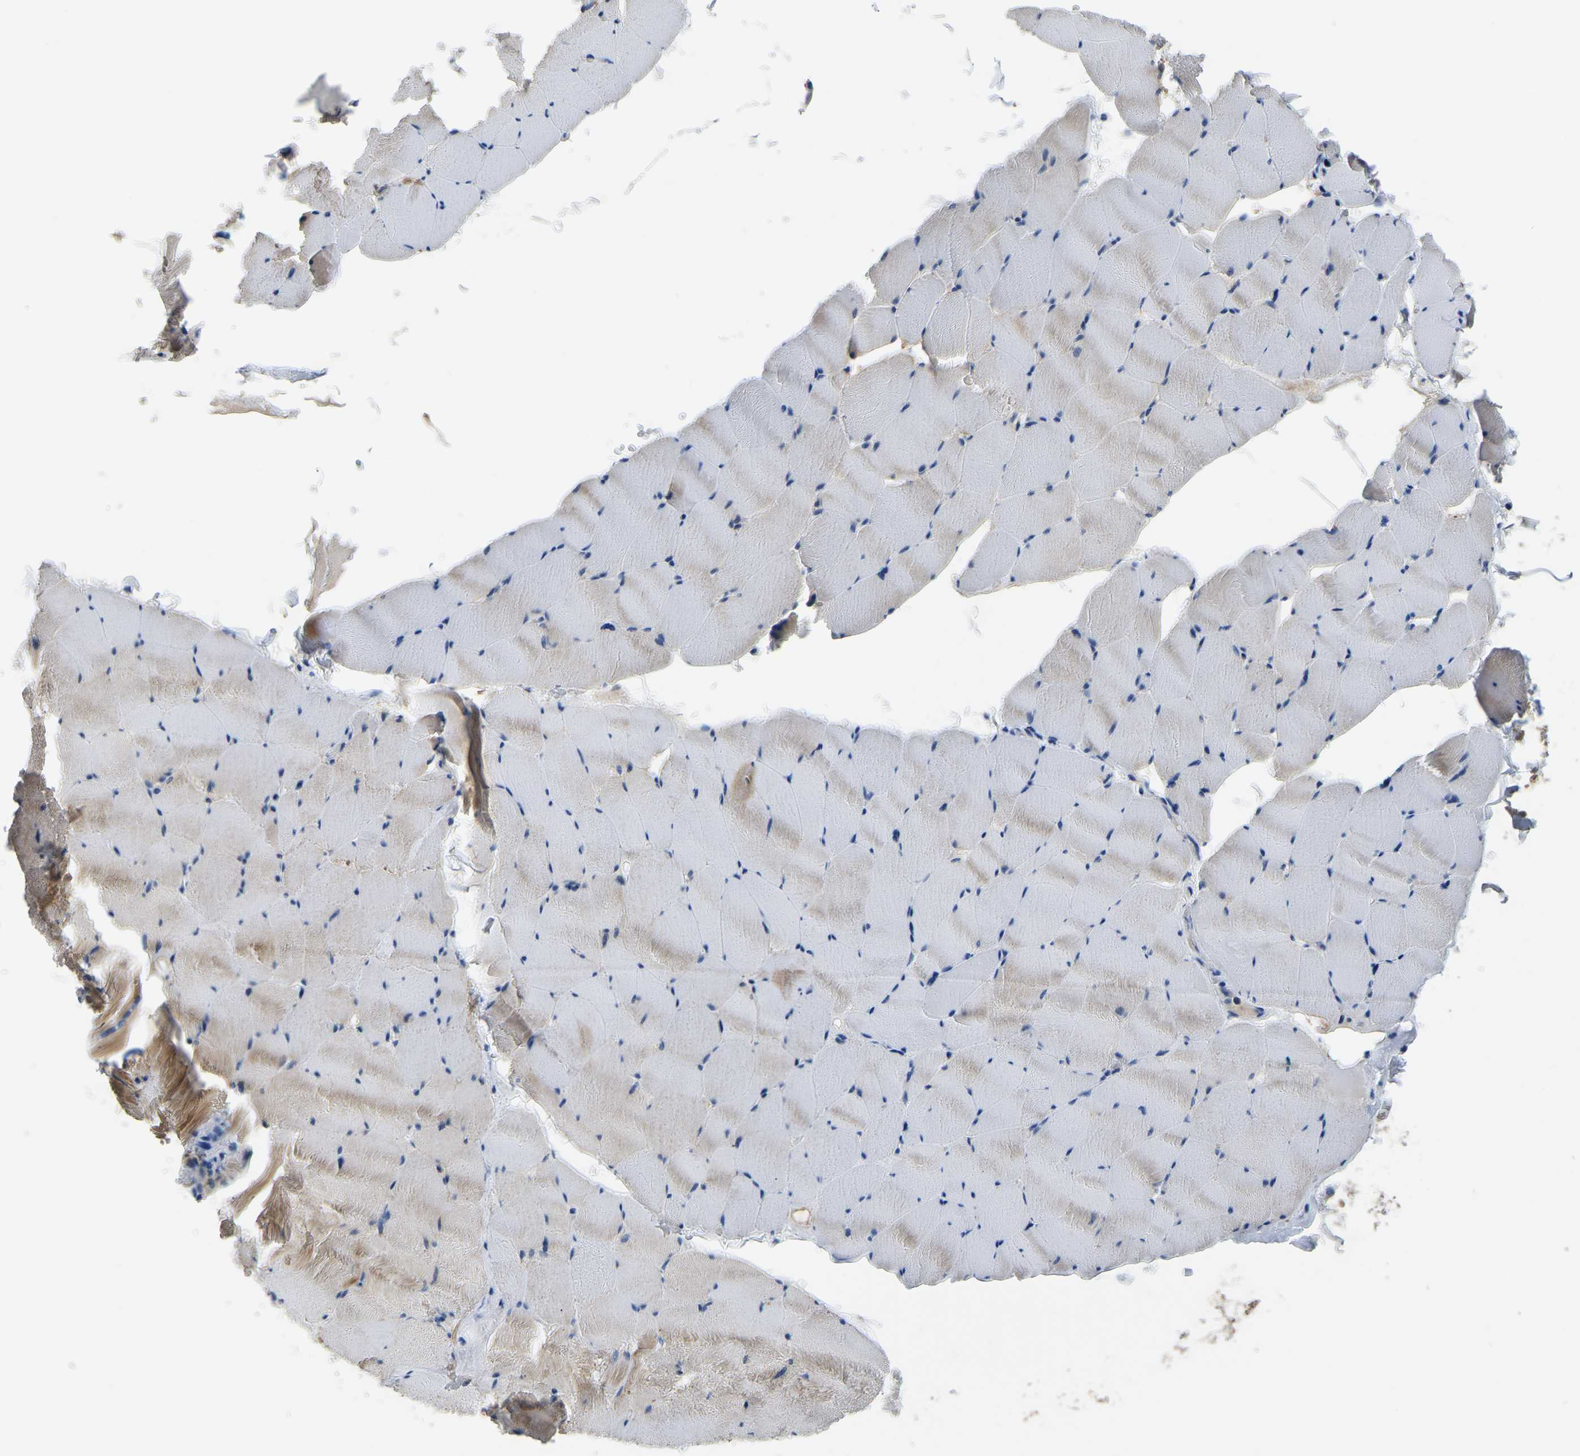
{"staining": {"intensity": "moderate", "quantity": "25%-75%", "location": "cytoplasmic/membranous"}, "tissue": "skeletal muscle", "cell_type": "Myocytes", "image_type": "normal", "snomed": [{"axis": "morphology", "description": "Normal tissue, NOS"}, {"axis": "topography", "description": "Skeletal muscle"}], "caption": "About 25%-75% of myocytes in benign skeletal muscle display moderate cytoplasmic/membranous protein positivity as visualized by brown immunohistochemical staining.", "gene": "HIGD2B", "patient": {"sex": "male", "age": 62}}